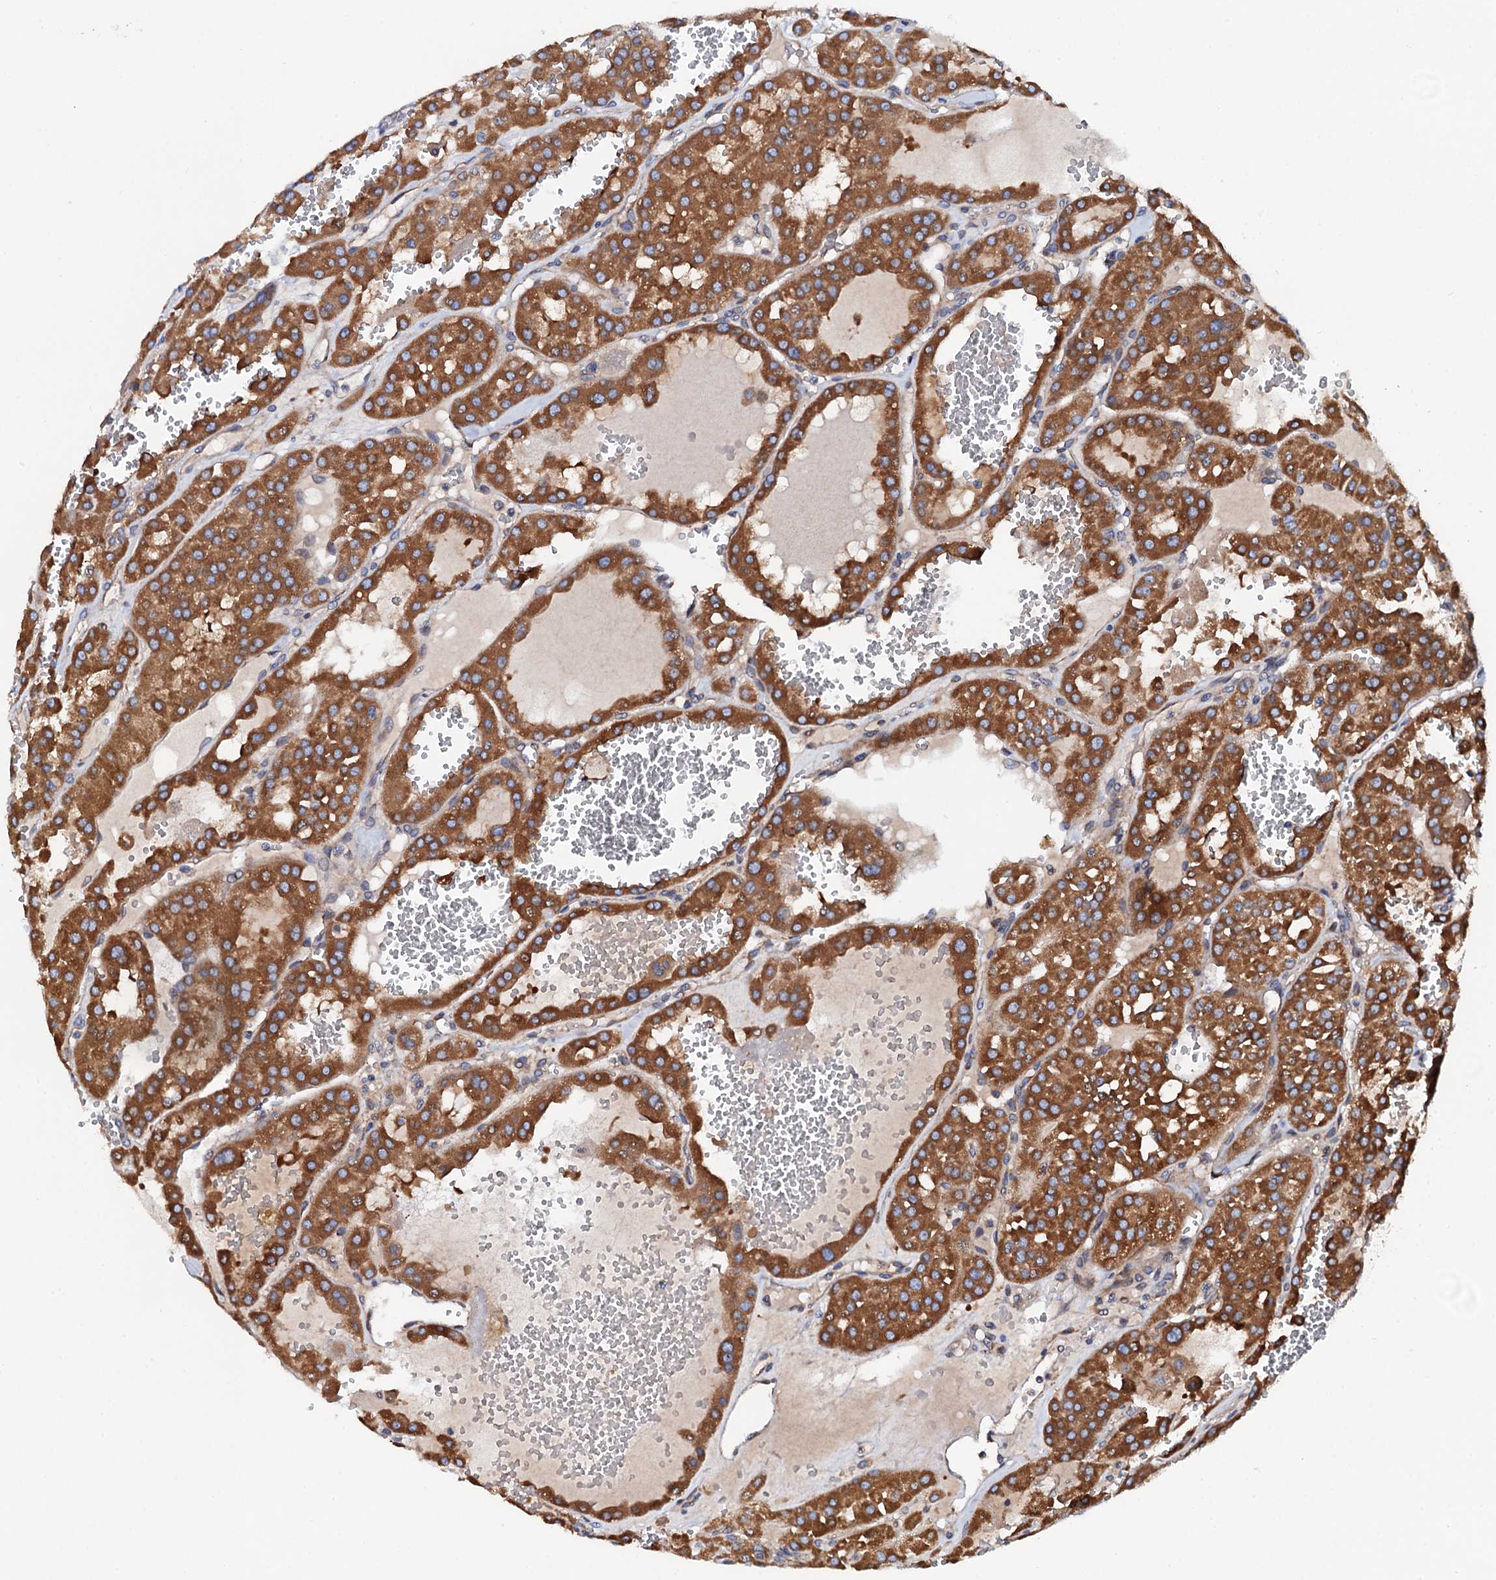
{"staining": {"intensity": "strong", "quantity": ">75%", "location": "cytoplasmic/membranous"}, "tissue": "renal cancer", "cell_type": "Tumor cells", "image_type": "cancer", "snomed": [{"axis": "morphology", "description": "Carcinoma, NOS"}, {"axis": "topography", "description": "Kidney"}], "caption": "Strong cytoplasmic/membranous protein staining is appreciated in approximately >75% of tumor cells in renal cancer (carcinoma).", "gene": "MRPL48", "patient": {"sex": "female", "age": 75}}